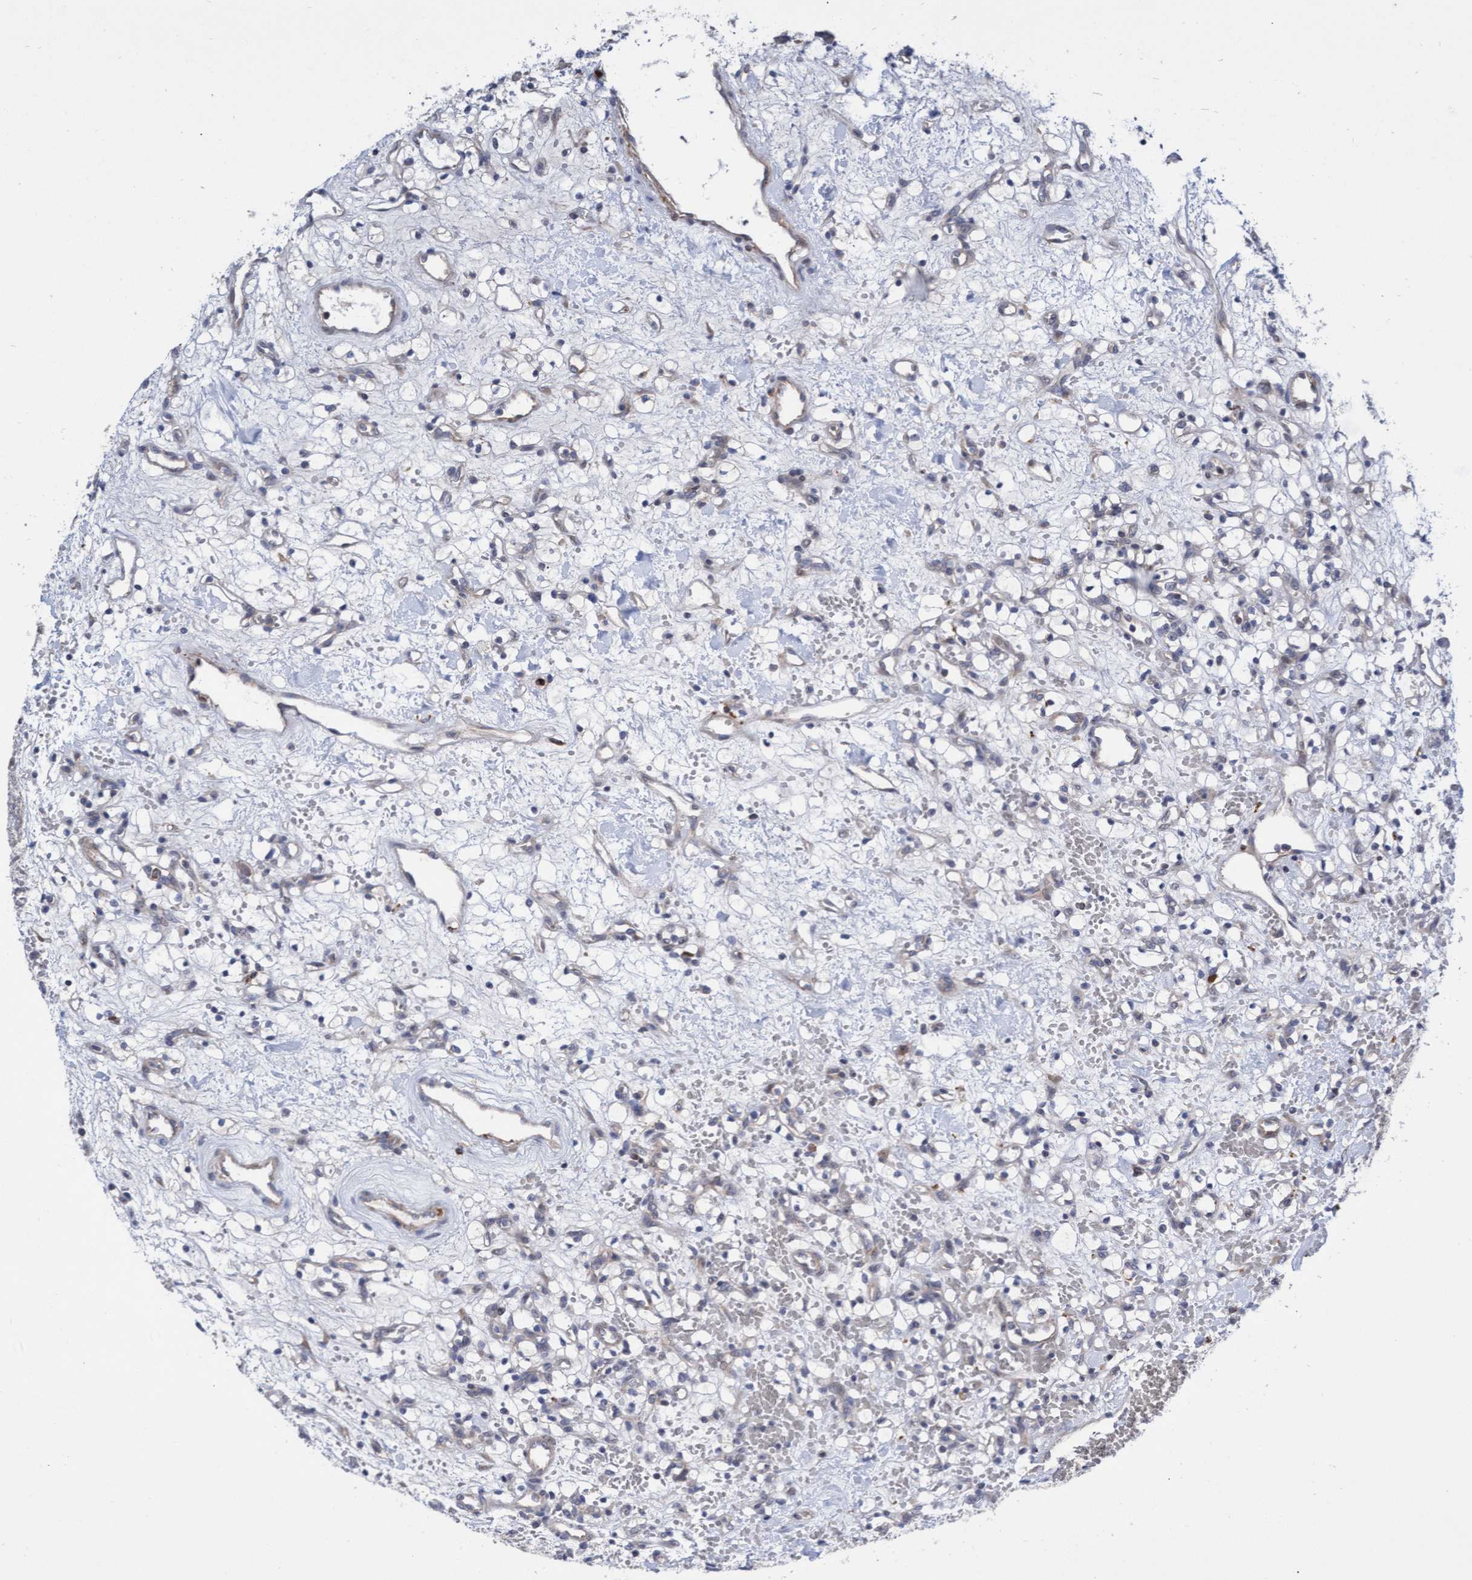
{"staining": {"intensity": "negative", "quantity": "none", "location": "none"}, "tissue": "renal cancer", "cell_type": "Tumor cells", "image_type": "cancer", "snomed": [{"axis": "morphology", "description": "Adenocarcinoma, NOS"}, {"axis": "topography", "description": "Kidney"}], "caption": "This histopathology image is of renal cancer (adenocarcinoma) stained with immunohistochemistry (IHC) to label a protein in brown with the nuclei are counter-stained blue. There is no expression in tumor cells.", "gene": "ABCF2", "patient": {"sex": "female", "age": 60}}